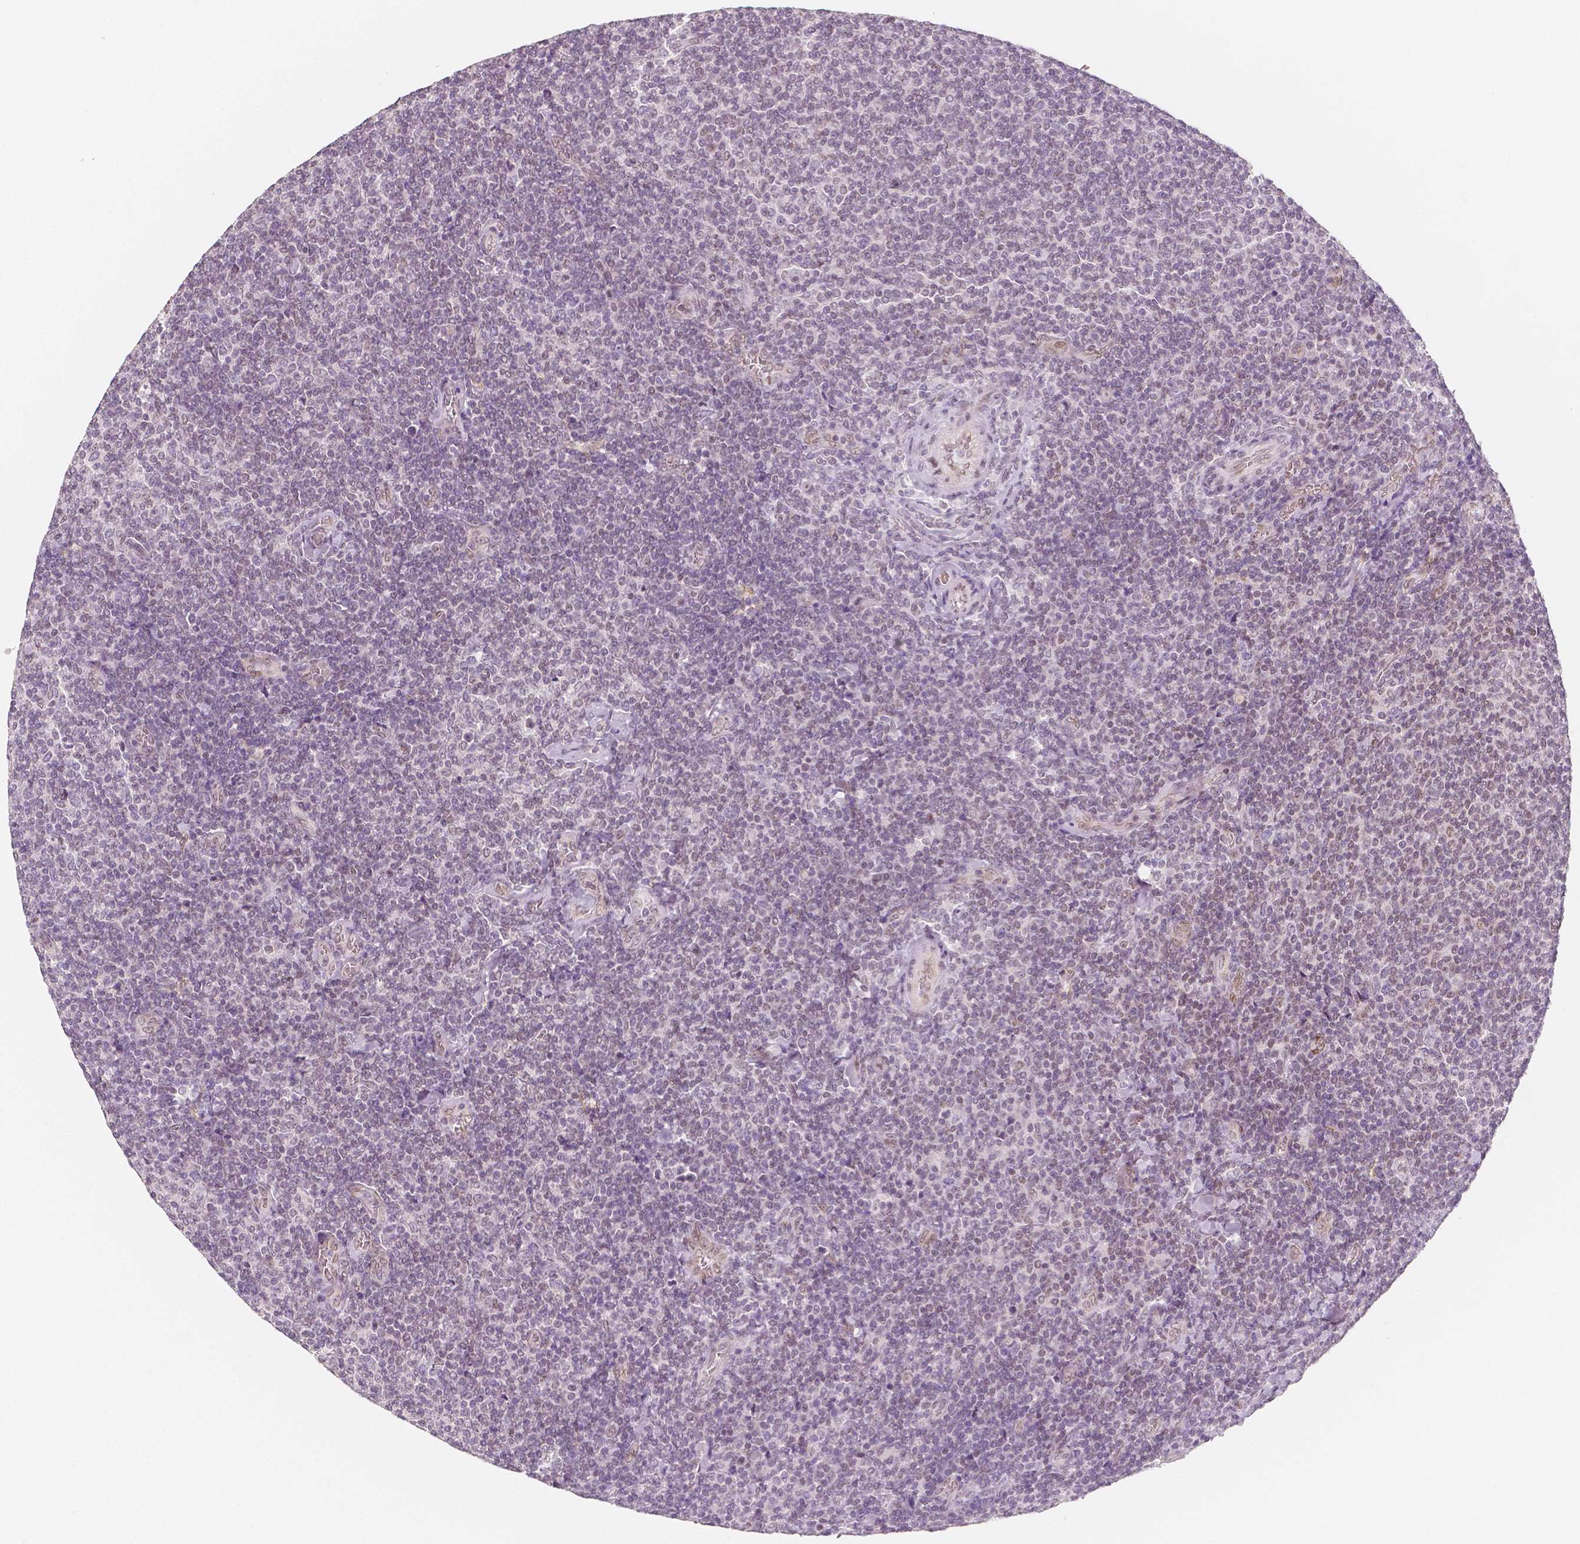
{"staining": {"intensity": "negative", "quantity": "none", "location": "none"}, "tissue": "lymphoma", "cell_type": "Tumor cells", "image_type": "cancer", "snomed": [{"axis": "morphology", "description": "Malignant lymphoma, non-Hodgkin's type, Low grade"}, {"axis": "topography", "description": "Lymph node"}], "caption": "A high-resolution photomicrograph shows immunohistochemistry (IHC) staining of lymphoma, which shows no significant expression in tumor cells.", "gene": "KDM5B", "patient": {"sex": "male", "age": 52}}